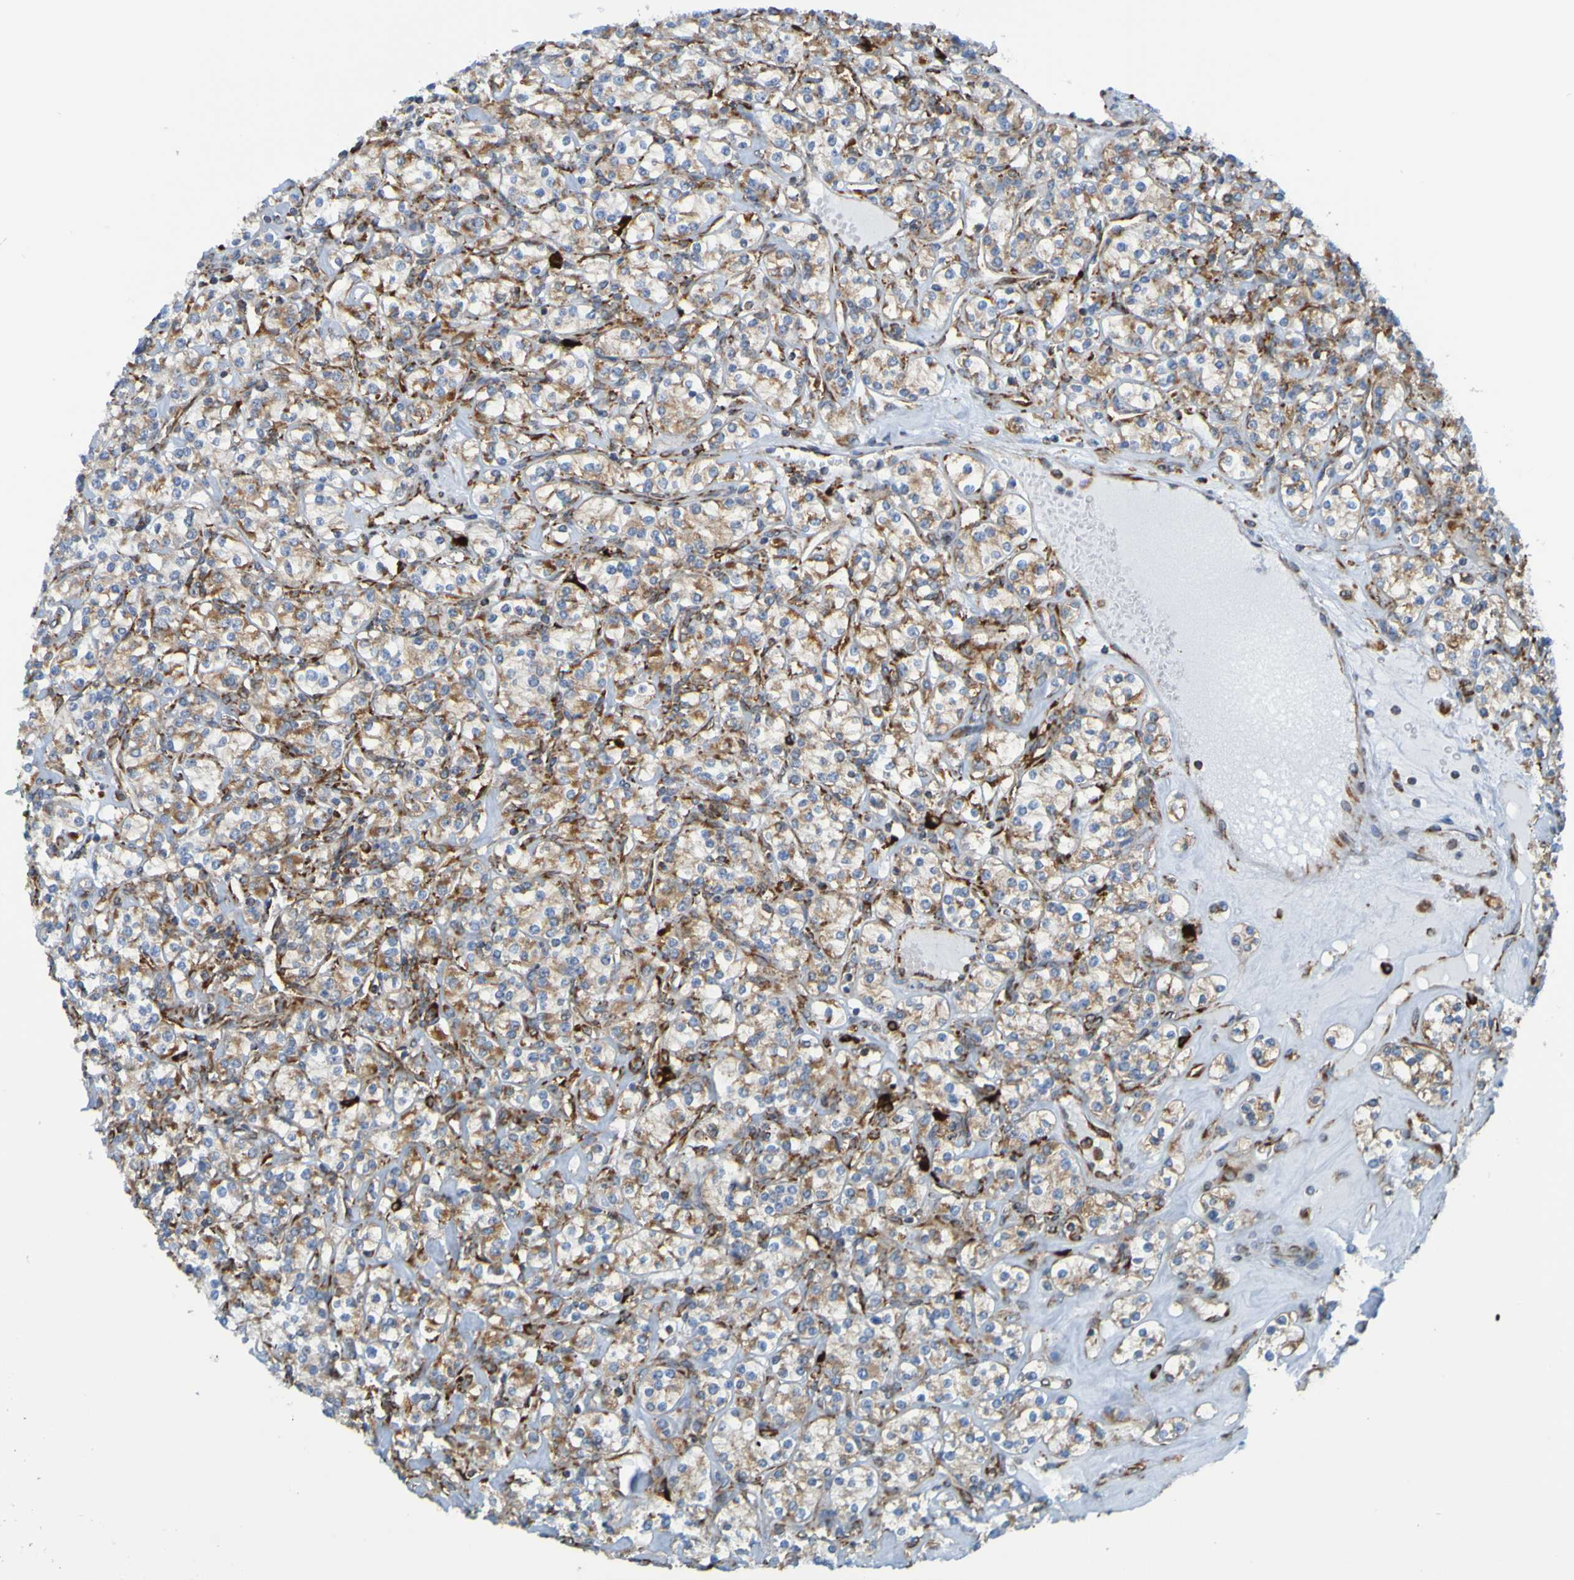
{"staining": {"intensity": "weak", "quantity": "25%-75%", "location": "cytoplasmic/membranous"}, "tissue": "renal cancer", "cell_type": "Tumor cells", "image_type": "cancer", "snomed": [{"axis": "morphology", "description": "Adenocarcinoma, NOS"}, {"axis": "topography", "description": "Kidney"}], "caption": "This histopathology image exhibits immunohistochemistry staining of renal adenocarcinoma, with low weak cytoplasmic/membranous expression in about 25%-75% of tumor cells.", "gene": "SSR1", "patient": {"sex": "male", "age": 77}}